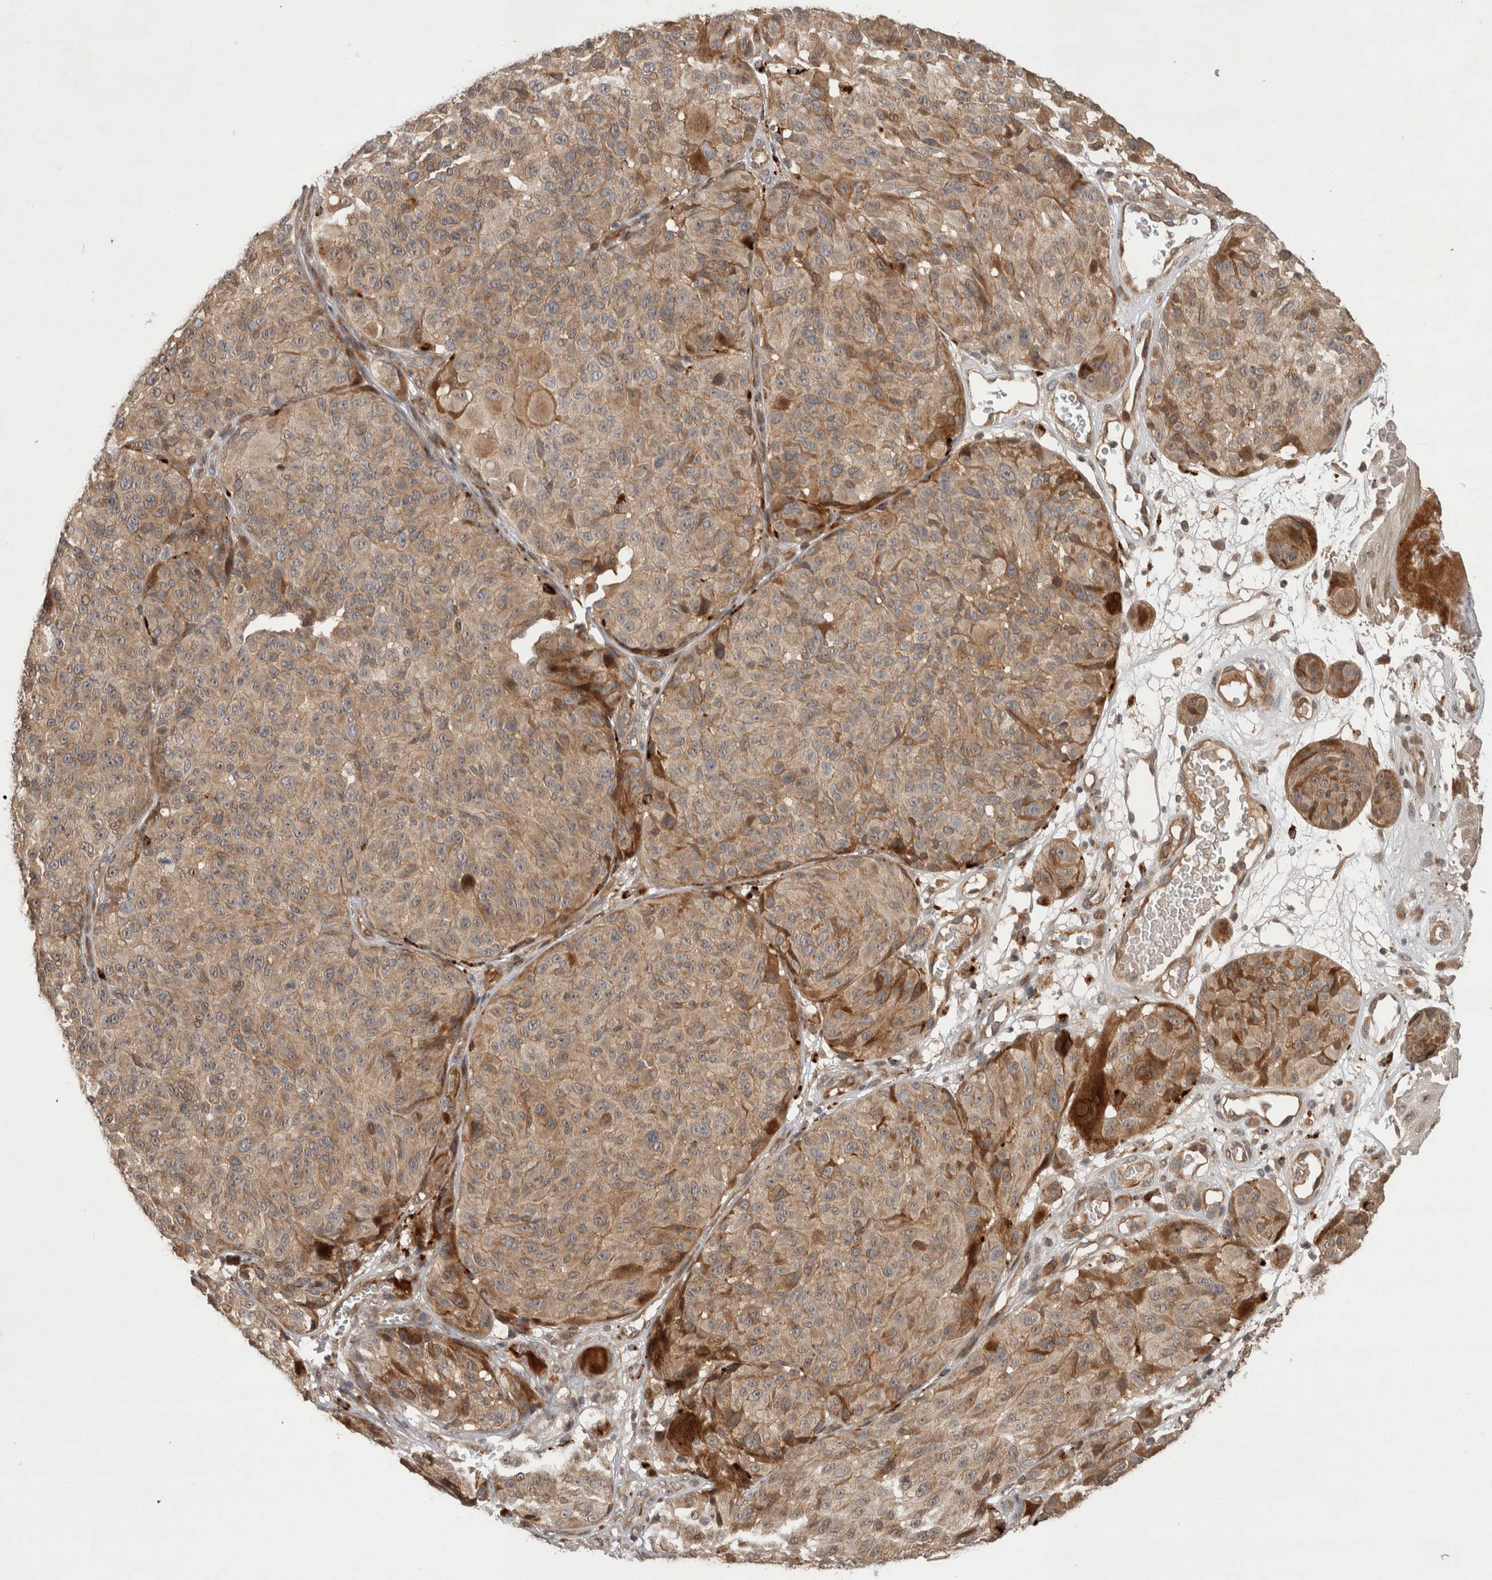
{"staining": {"intensity": "moderate", "quantity": ">75%", "location": "cytoplasmic/membranous"}, "tissue": "melanoma", "cell_type": "Tumor cells", "image_type": "cancer", "snomed": [{"axis": "morphology", "description": "Malignant melanoma, NOS"}, {"axis": "topography", "description": "Skin"}], "caption": "Protein staining of melanoma tissue demonstrates moderate cytoplasmic/membranous staining in about >75% of tumor cells.", "gene": "PITPNC1", "patient": {"sex": "male", "age": 83}}